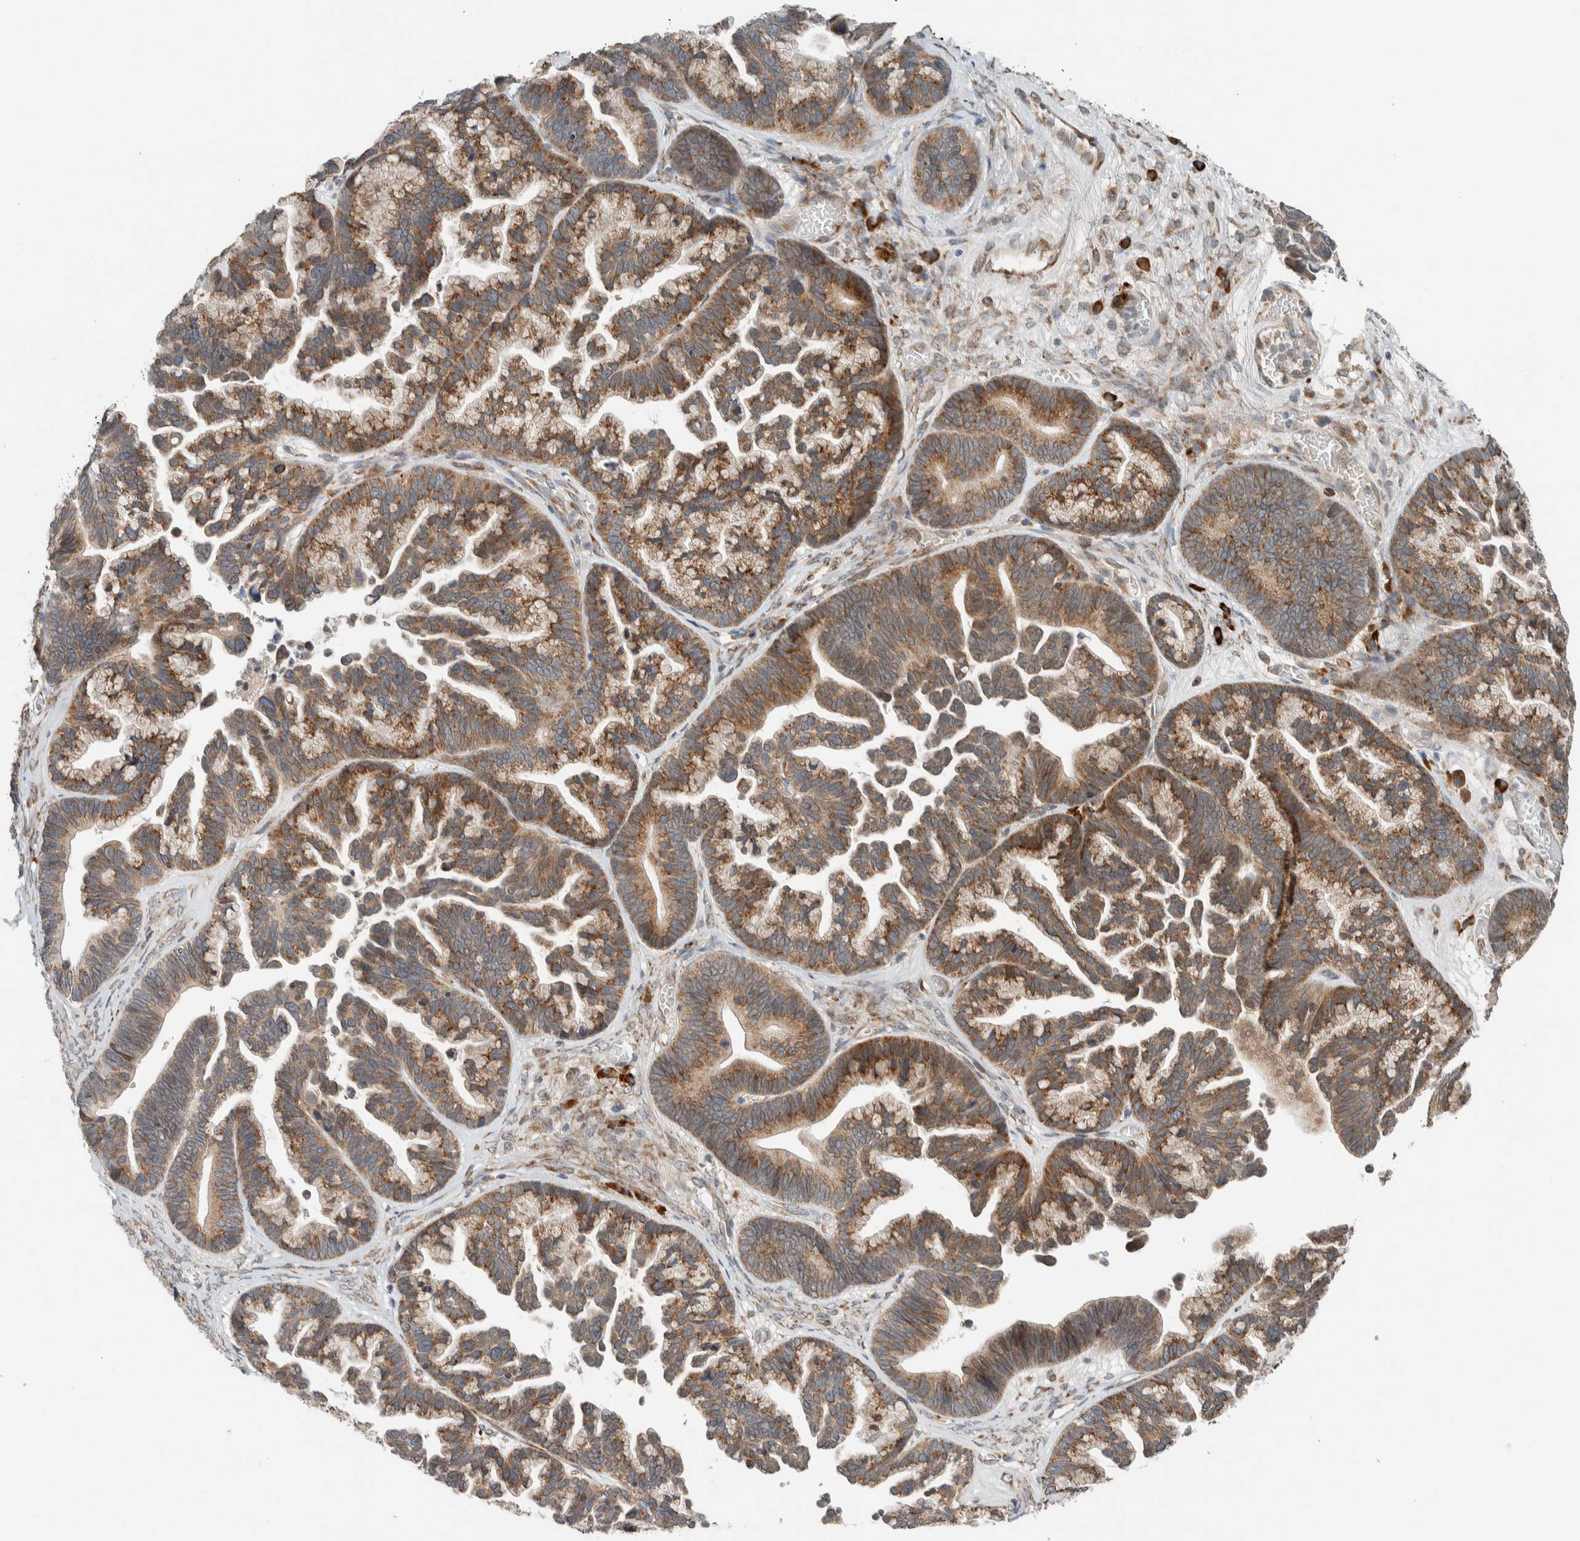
{"staining": {"intensity": "moderate", "quantity": ">75%", "location": "cytoplasmic/membranous"}, "tissue": "ovarian cancer", "cell_type": "Tumor cells", "image_type": "cancer", "snomed": [{"axis": "morphology", "description": "Cystadenocarcinoma, serous, NOS"}, {"axis": "topography", "description": "Ovary"}], "caption": "The immunohistochemical stain highlights moderate cytoplasmic/membranous positivity in tumor cells of serous cystadenocarcinoma (ovarian) tissue. Nuclei are stained in blue.", "gene": "CTBP2", "patient": {"sex": "female", "age": 56}}